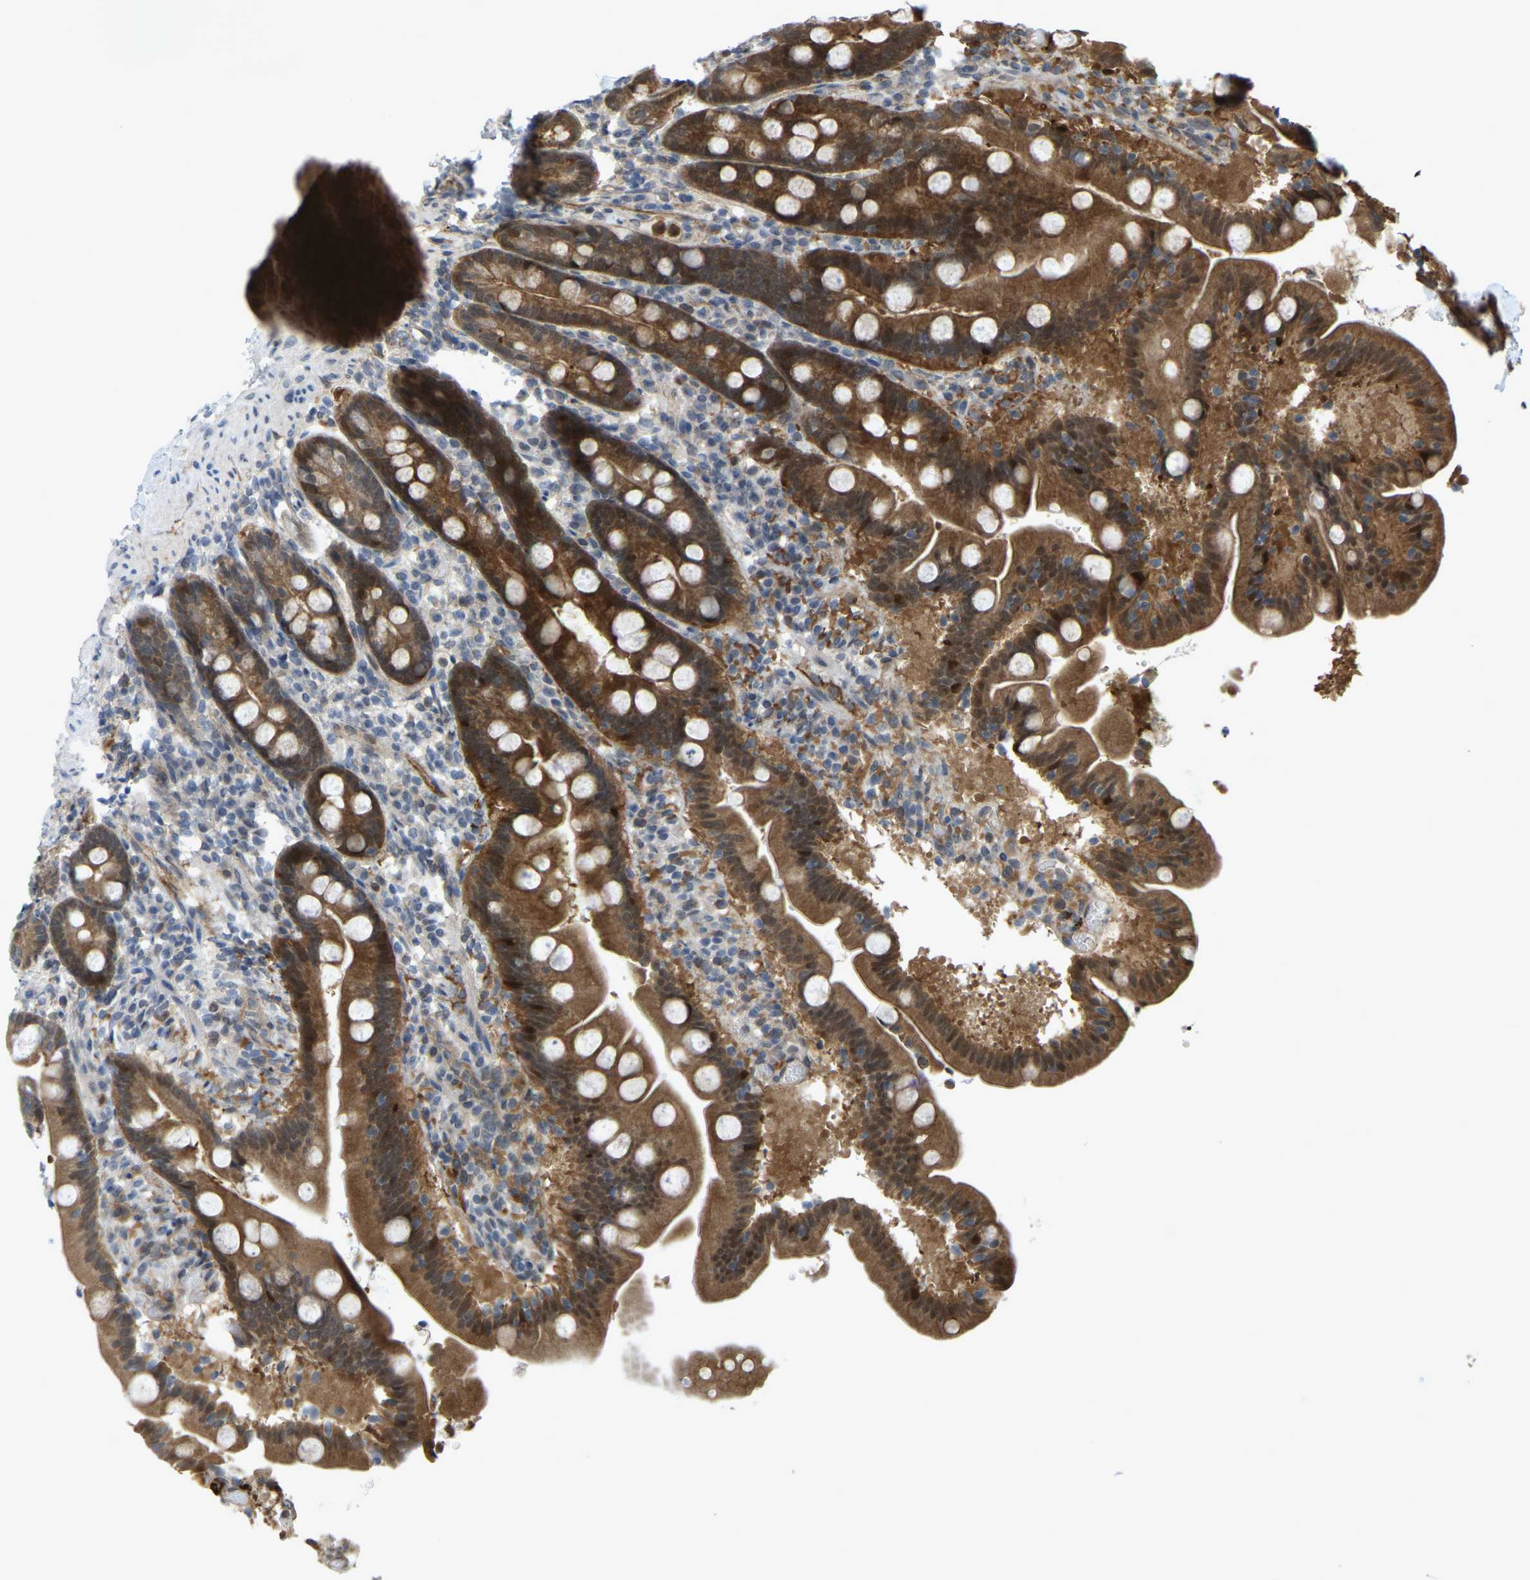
{"staining": {"intensity": "strong", "quantity": ">75%", "location": "cytoplasmic/membranous,nuclear"}, "tissue": "duodenum", "cell_type": "Glandular cells", "image_type": "normal", "snomed": [{"axis": "morphology", "description": "Normal tissue, NOS"}, {"axis": "topography", "description": "Duodenum"}], "caption": "Protein expression analysis of unremarkable duodenum reveals strong cytoplasmic/membranous,nuclear expression in about >75% of glandular cells. The protein of interest is stained brown, and the nuclei are stained in blue (DAB IHC with brightfield microscopy, high magnification).", "gene": "SERPINB5", "patient": {"sex": "male", "age": 54}}